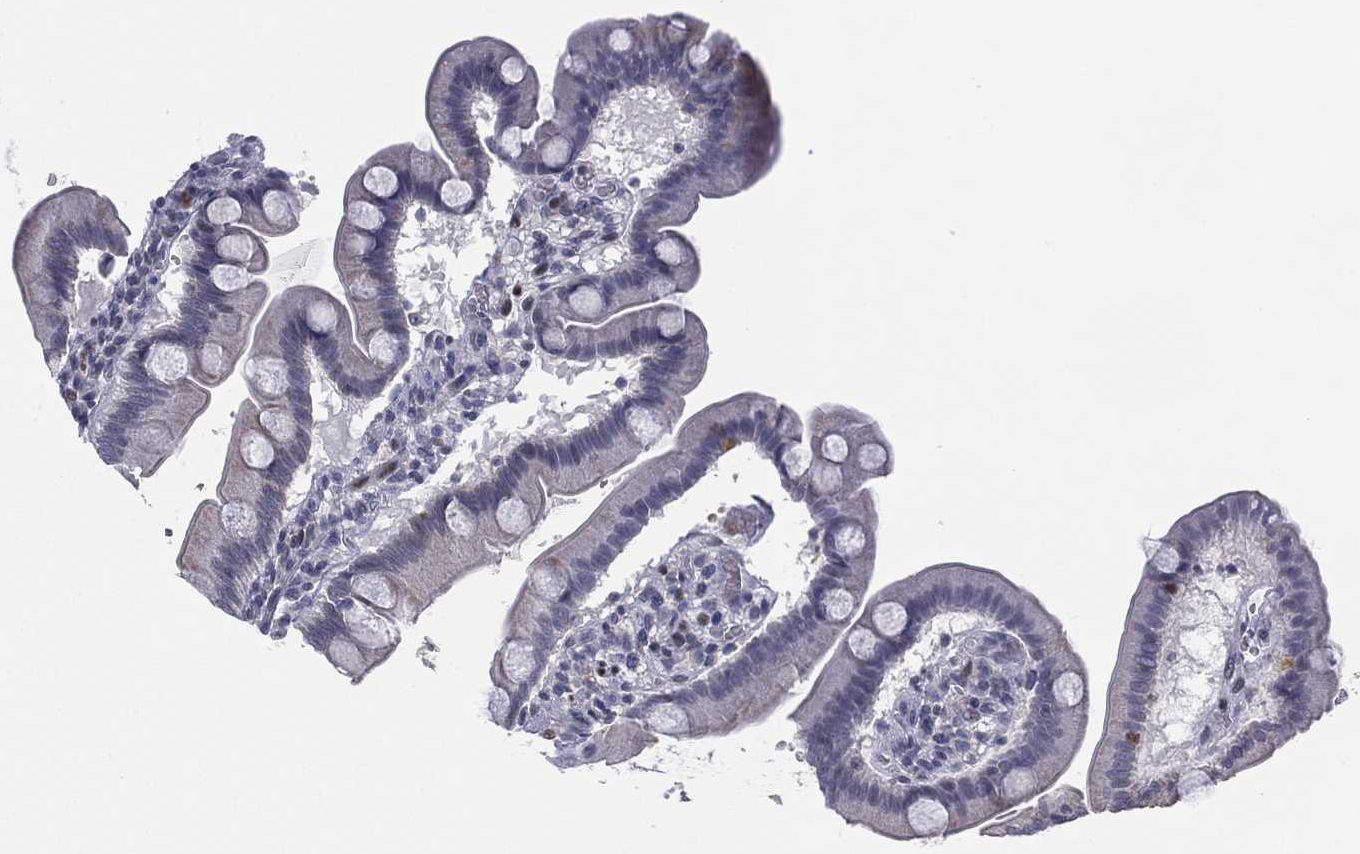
{"staining": {"intensity": "moderate", "quantity": "<25%", "location": "nuclear"}, "tissue": "duodenum", "cell_type": "Glandular cells", "image_type": "normal", "snomed": [{"axis": "morphology", "description": "Normal tissue, NOS"}, {"axis": "topography", "description": "Duodenum"}], "caption": "This image reveals immunohistochemistry staining of unremarkable duodenum, with low moderate nuclear staining in about <25% of glandular cells.", "gene": "ZNF711", "patient": {"sex": "male", "age": 59}}